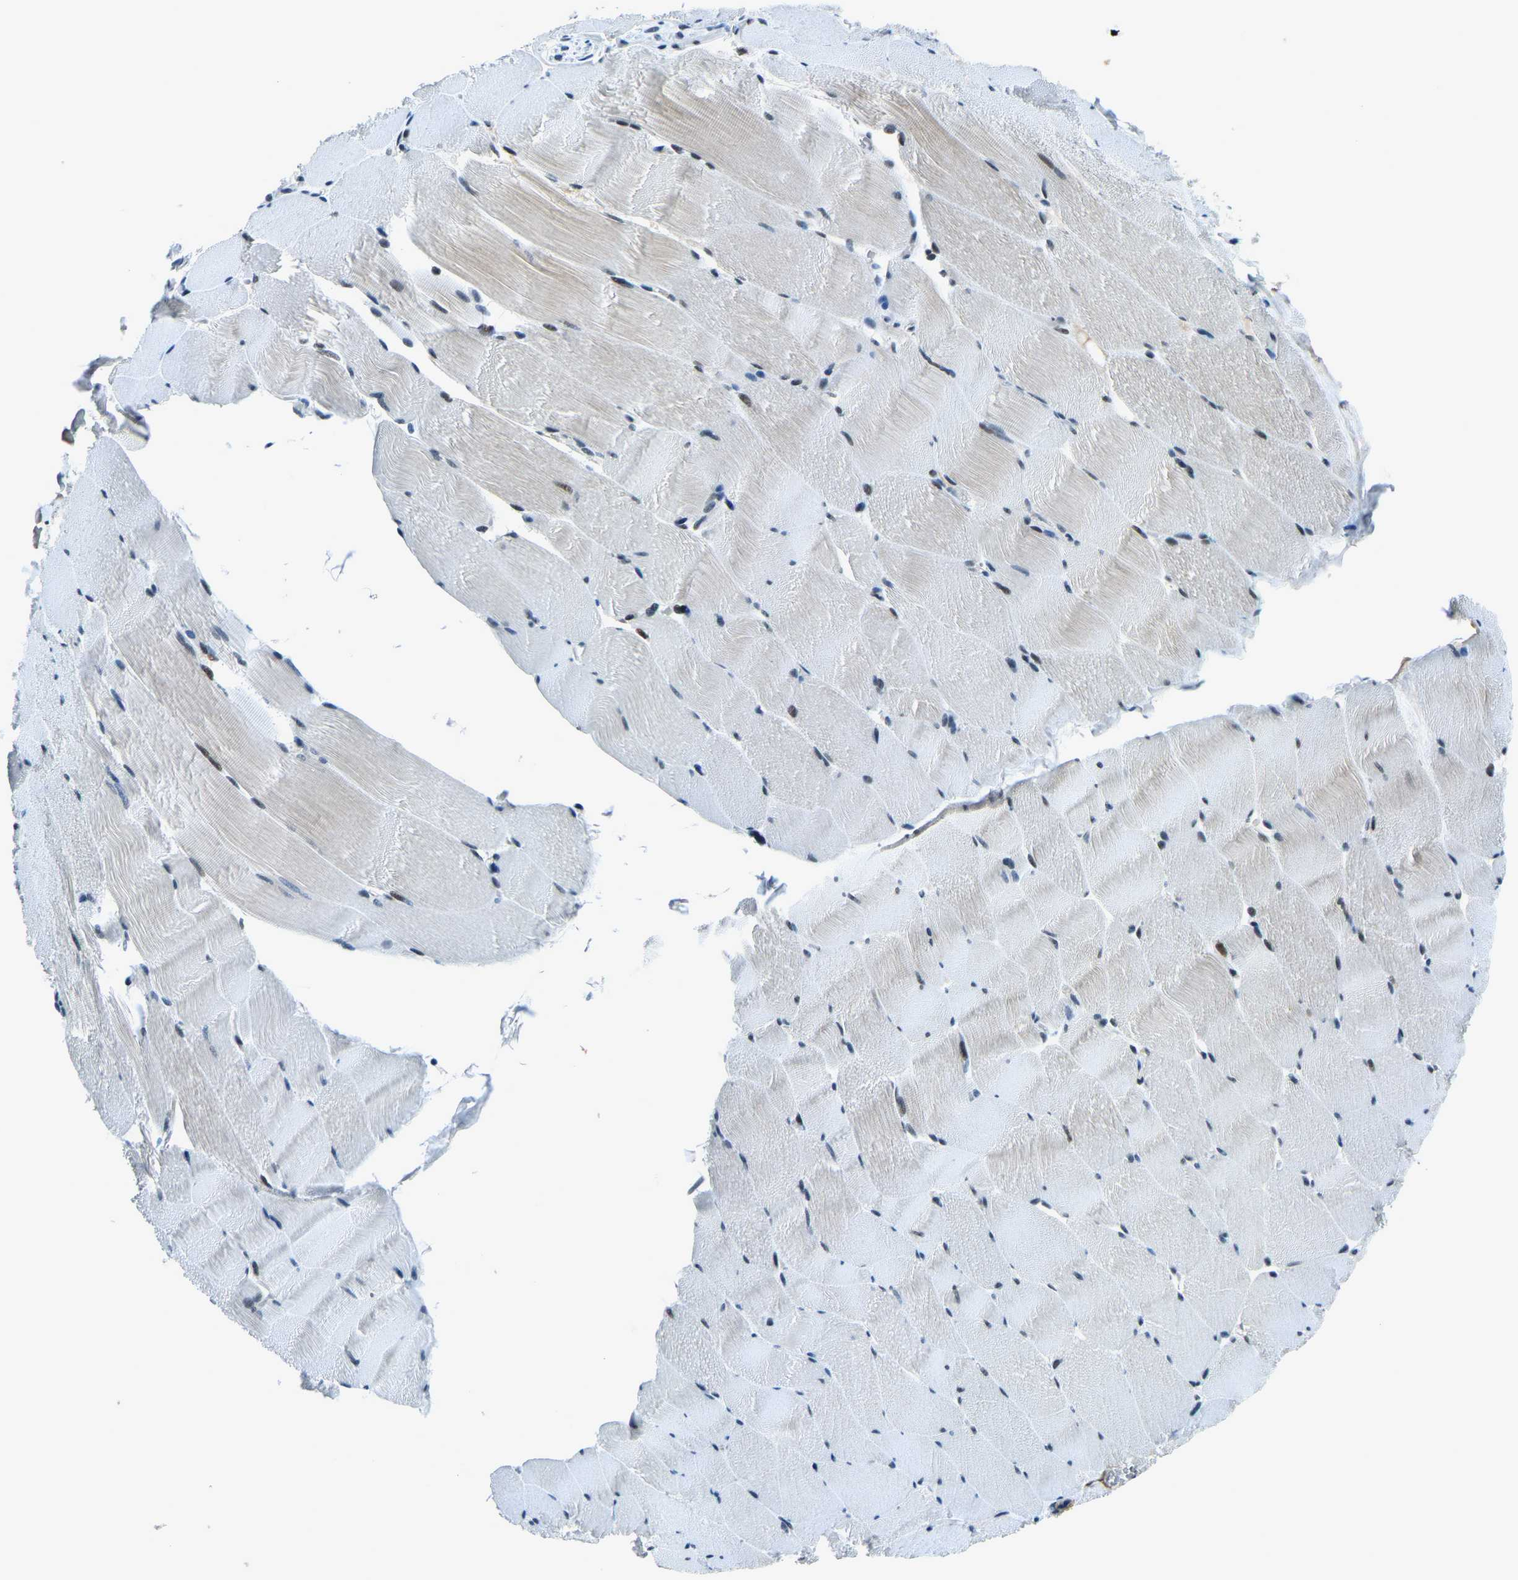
{"staining": {"intensity": "weak", "quantity": "25%-75%", "location": "cytoplasmic/membranous"}, "tissue": "skeletal muscle", "cell_type": "Myocytes", "image_type": "normal", "snomed": [{"axis": "morphology", "description": "Normal tissue, NOS"}, {"axis": "topography", "description": "Skeletal muscle"}], "caption": "A high-resolution photomicrograph shows IHC staining of unremarkable skeletal muscle, which reveals weak cytoplasmic/membranous positivity in about 25%-75% of myocytes.", "gene": "PRCC", "patient": {"sex": "male", "age": 62}}